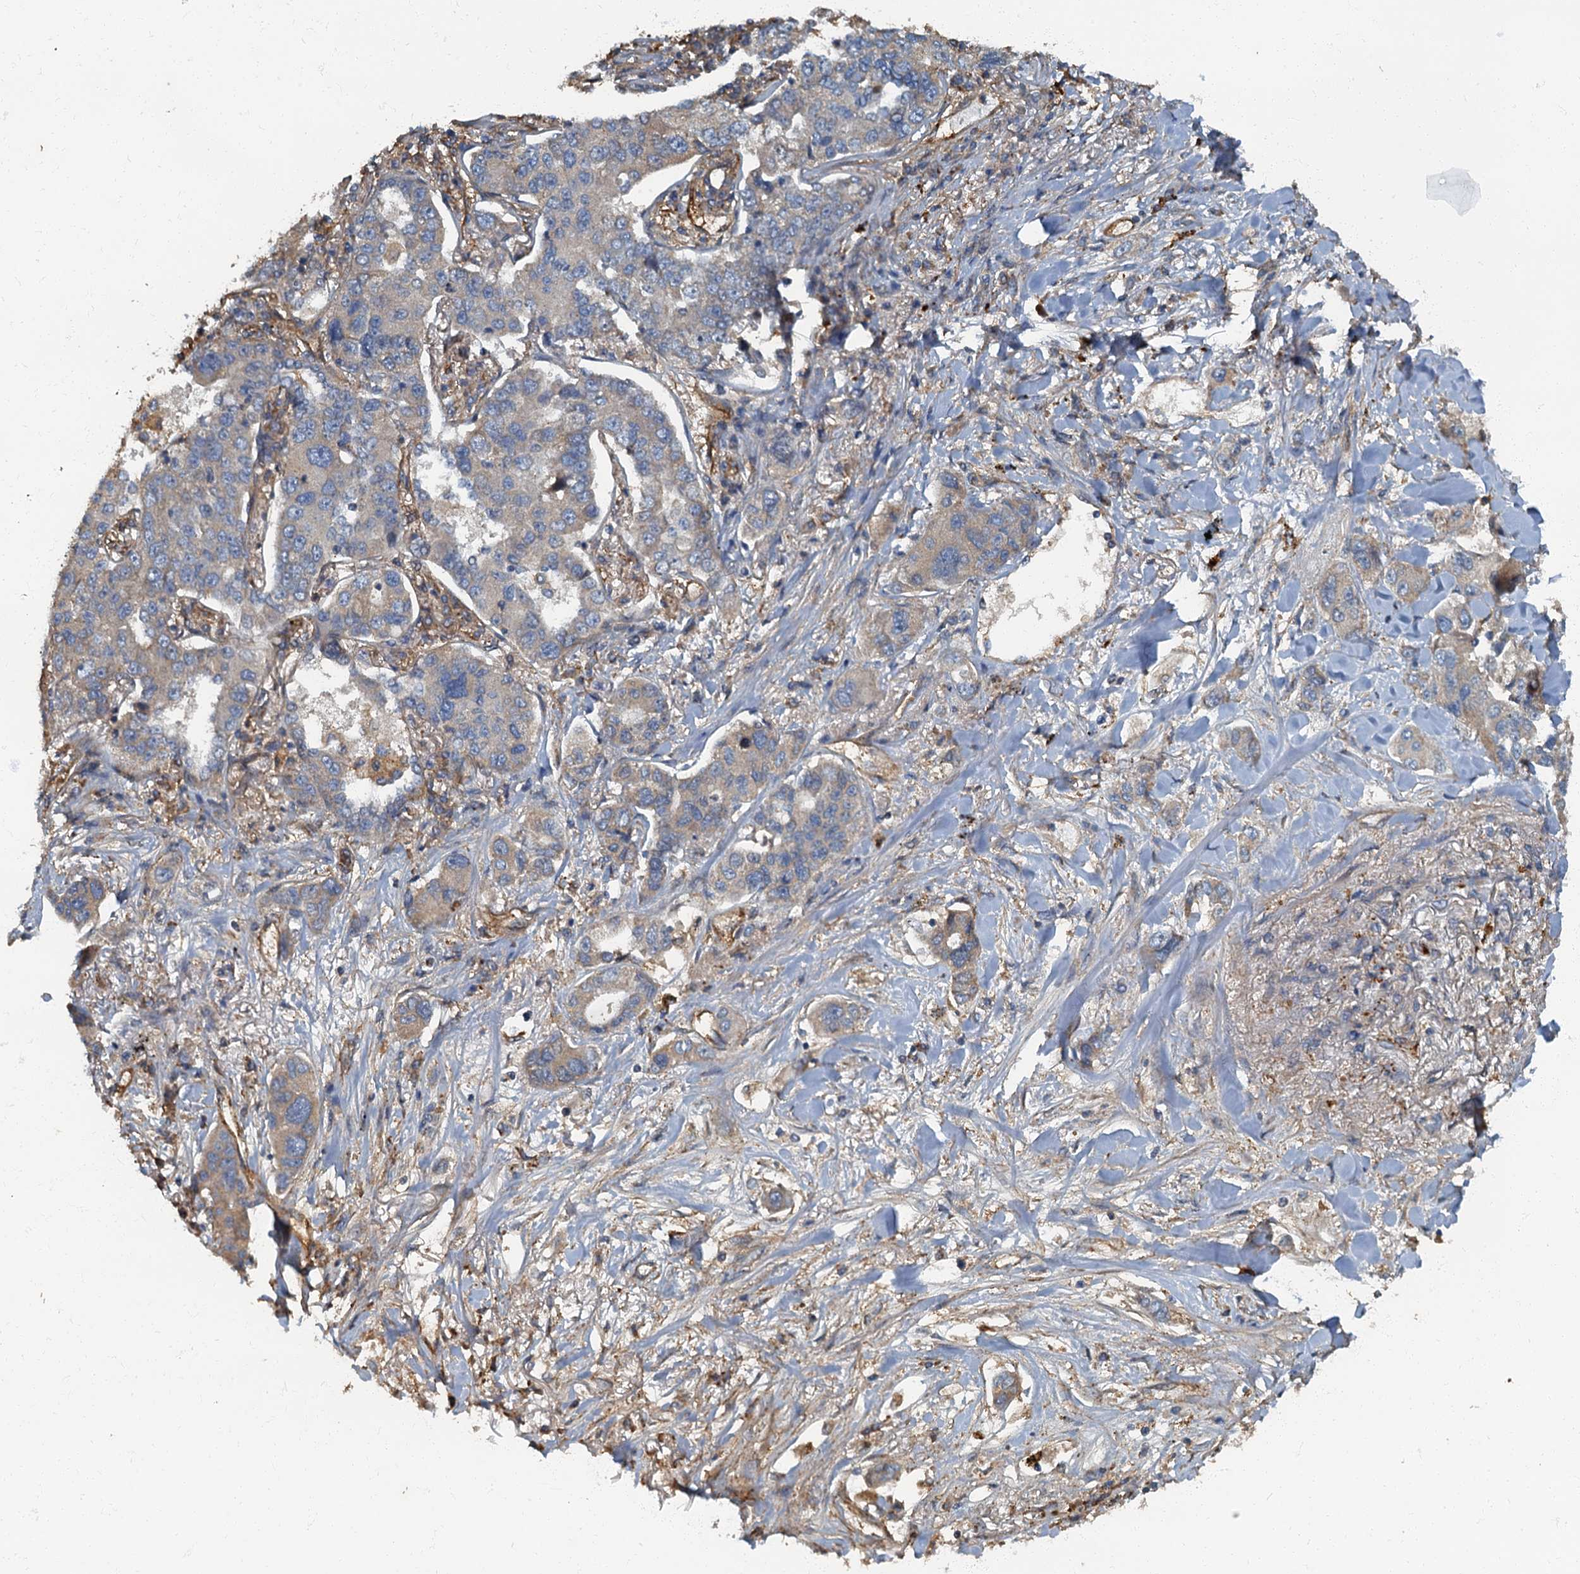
{"staining": {"intensity": "weak", "quantity": "<25%", "location": "cytoplasmic/membranous"}, "tissue": "lung cancer", "cell_type": "Tumor cells", "image_type": "cancer", "snomed": [{"axis": "morphology", "description": "Adenocarcinoma, NOS"}, {"axis": "topography", "description": "Lung"}], "caption": "This is an immunohistochemistry image of human lung cancer. There is no positivity in tumor cells.", "gene": "ARL11", "patient": {"sex": "male", "age": 49}}